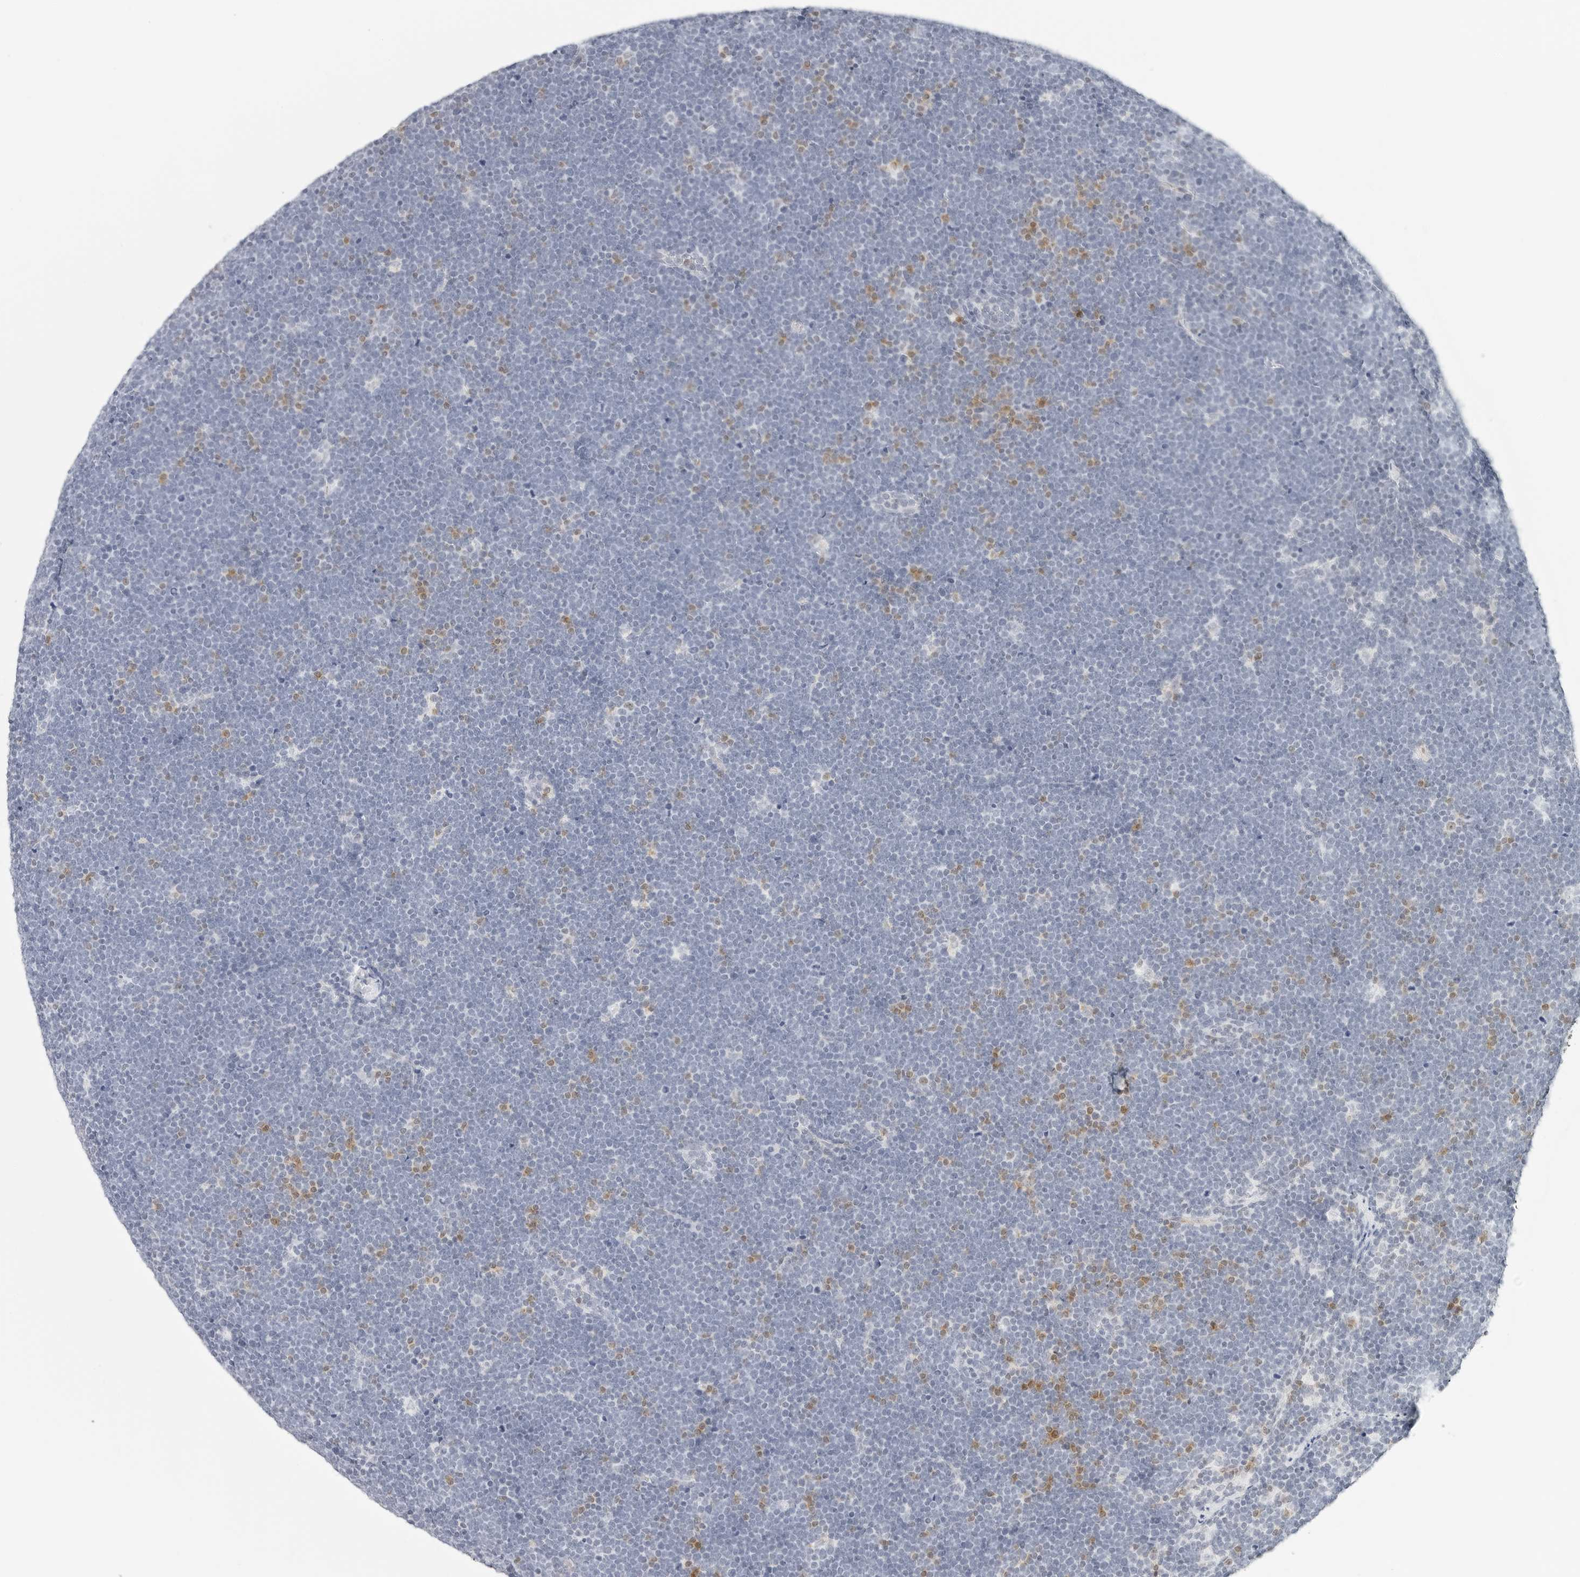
{"staining": {"intensity": "negative", "quantity": "none", "location": "none"}, "tissue": "lymphoma", "cell_type": "Tumor cells", "image_type": "cancer", "snomed": [{"axis": "morphology", "description": "Malignant lymphoma, non-Hodgkin's type, High grade"}, {"axis": "topography", "description": "Lymph node"}], "caption": "Human high-grade malignant lymphoma, non-Hodgkin's type stained for a protein using immunohistochemistry demonstrates no staining in tumor cells.", "gene": "CD22", "patient": {"sex": "male", "age": 13}}